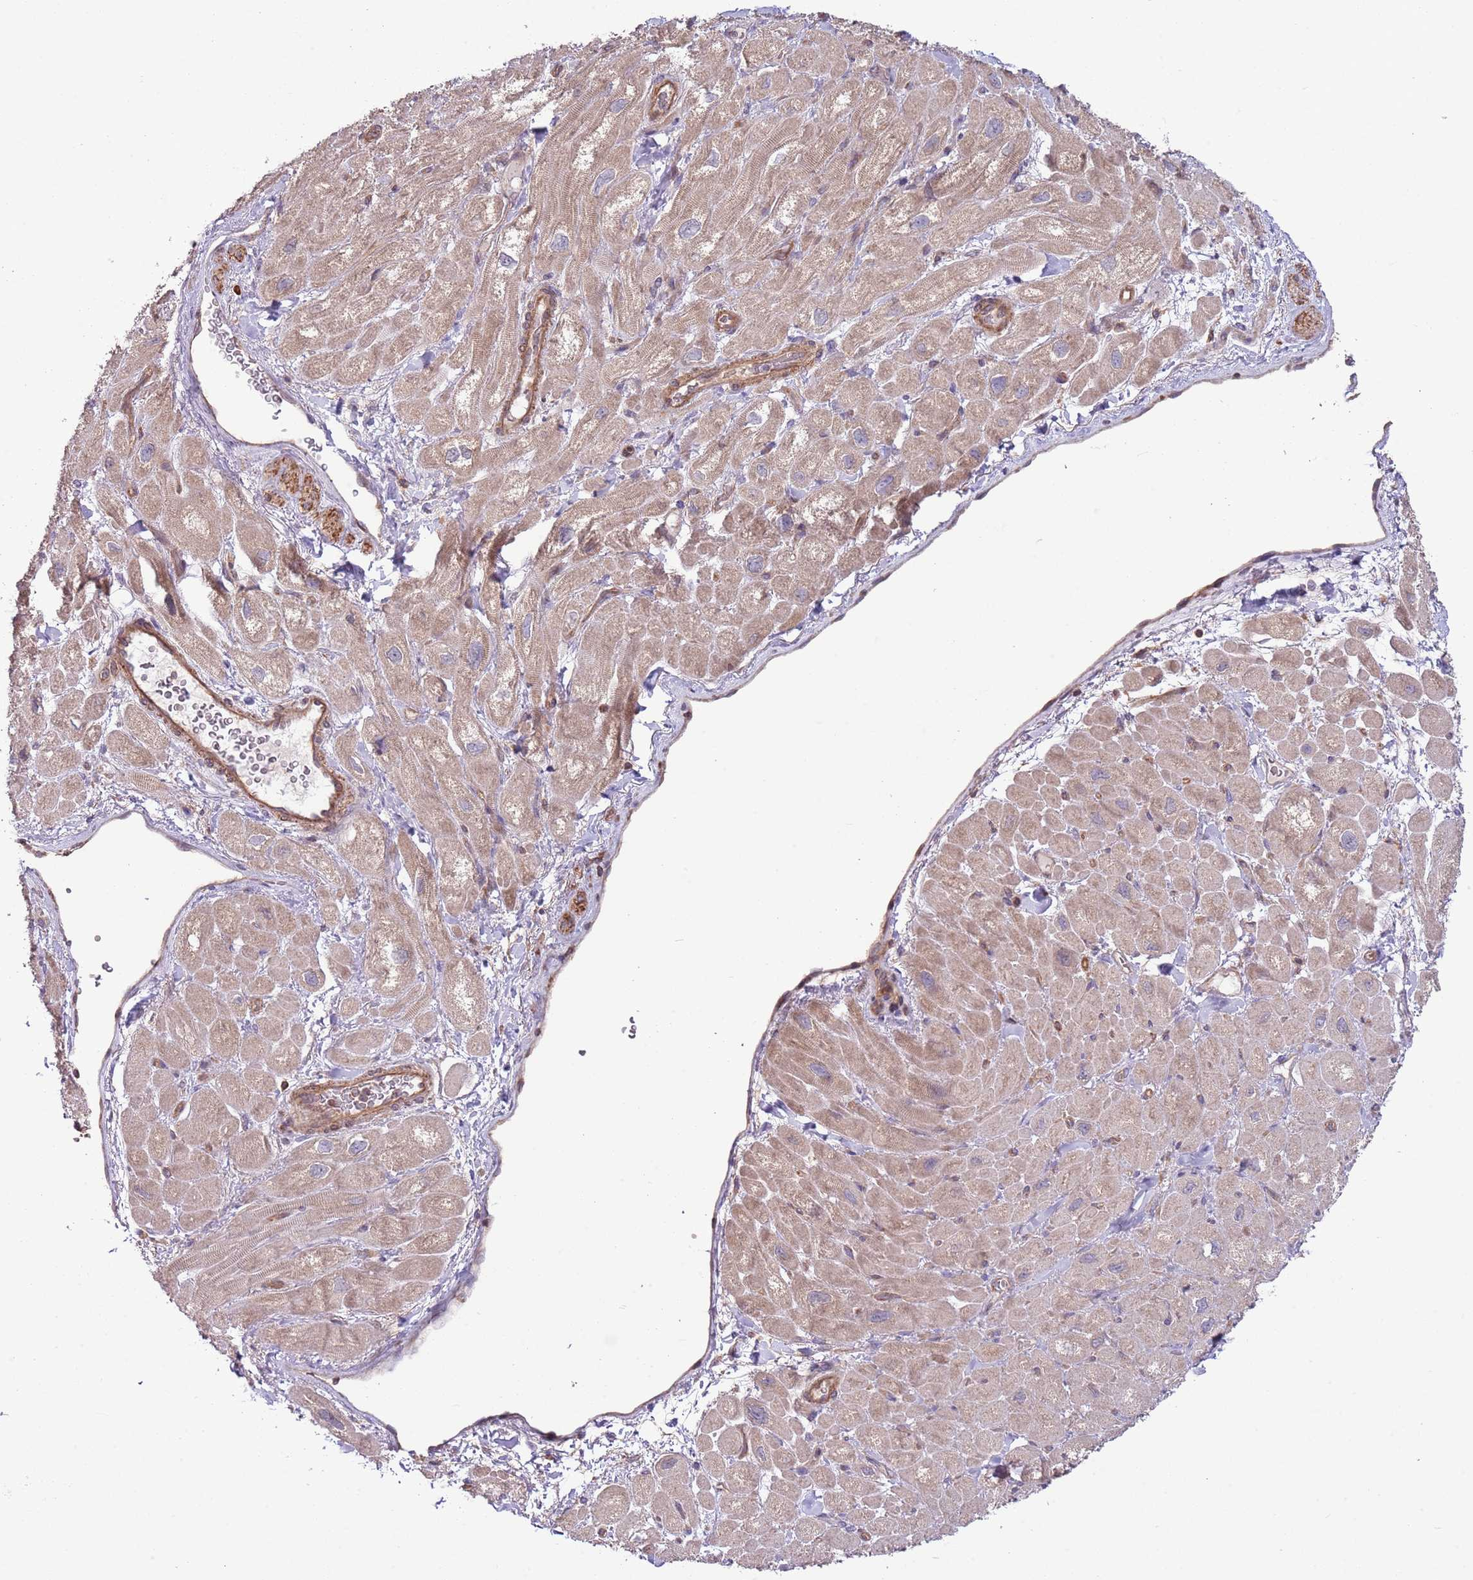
{"staining": {"intensity": "weak", "quantity": "25%-75%", "location": "cytoplasmic/membranous"}, "tissue": "heart muscle", "cell_type": "Cardiomyocytes", "image_type": "normal", "snomed": [{"axis": "morphology", "description": "Normal tissue, NOS"}, {"axis": "topography", "description": "Heart"}], "caption": "About 25%-75% of cardiomyocytes in unremarkable human heart muscle reveal weak cytoplasmic/membranous protein expression as visualized by brown immunohistochemical staining.", "gene": "LPIN2", "patient": {"sex": "male", "age": 65}}